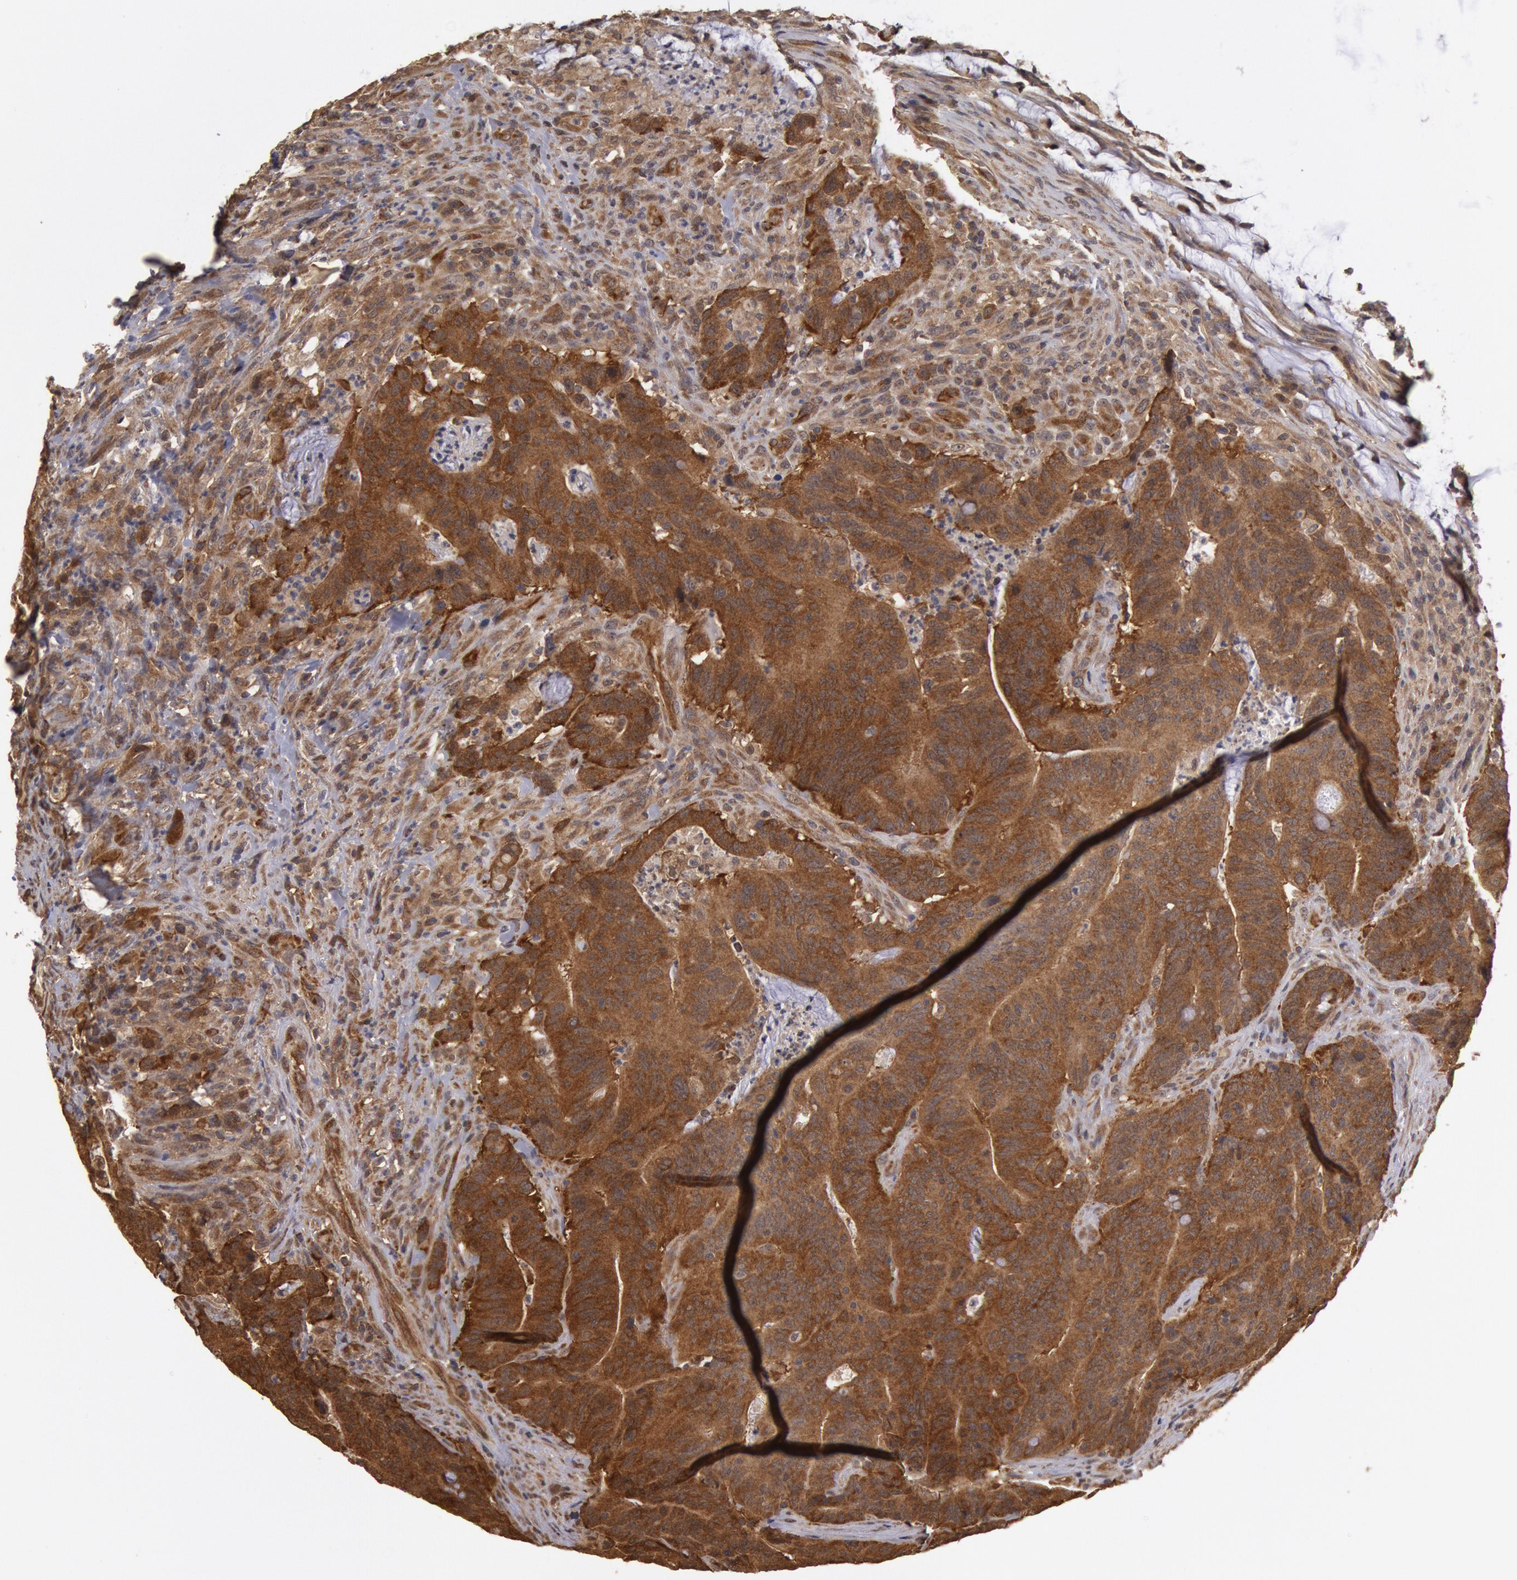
{"staining": {"intensity": "moderate", "quantity": ">75%", "location": "cytoplasmic/membranous"}, "tissue": "colorectal cancer", "cell_type": "Tumor cells", "image_type": "cancer", "snomed": [{"axis": "morphology", "description": "Adenocarcinoma, NOS"}, {"axis": "topography", "description": "Colon"}], "caption": "Colorectal cancer (adenocarcinoma) stained with a protein marker reveals moderate staining in tumor cells.", "gene": "USP14", "patient": {"sex": "male", "age": 54}}